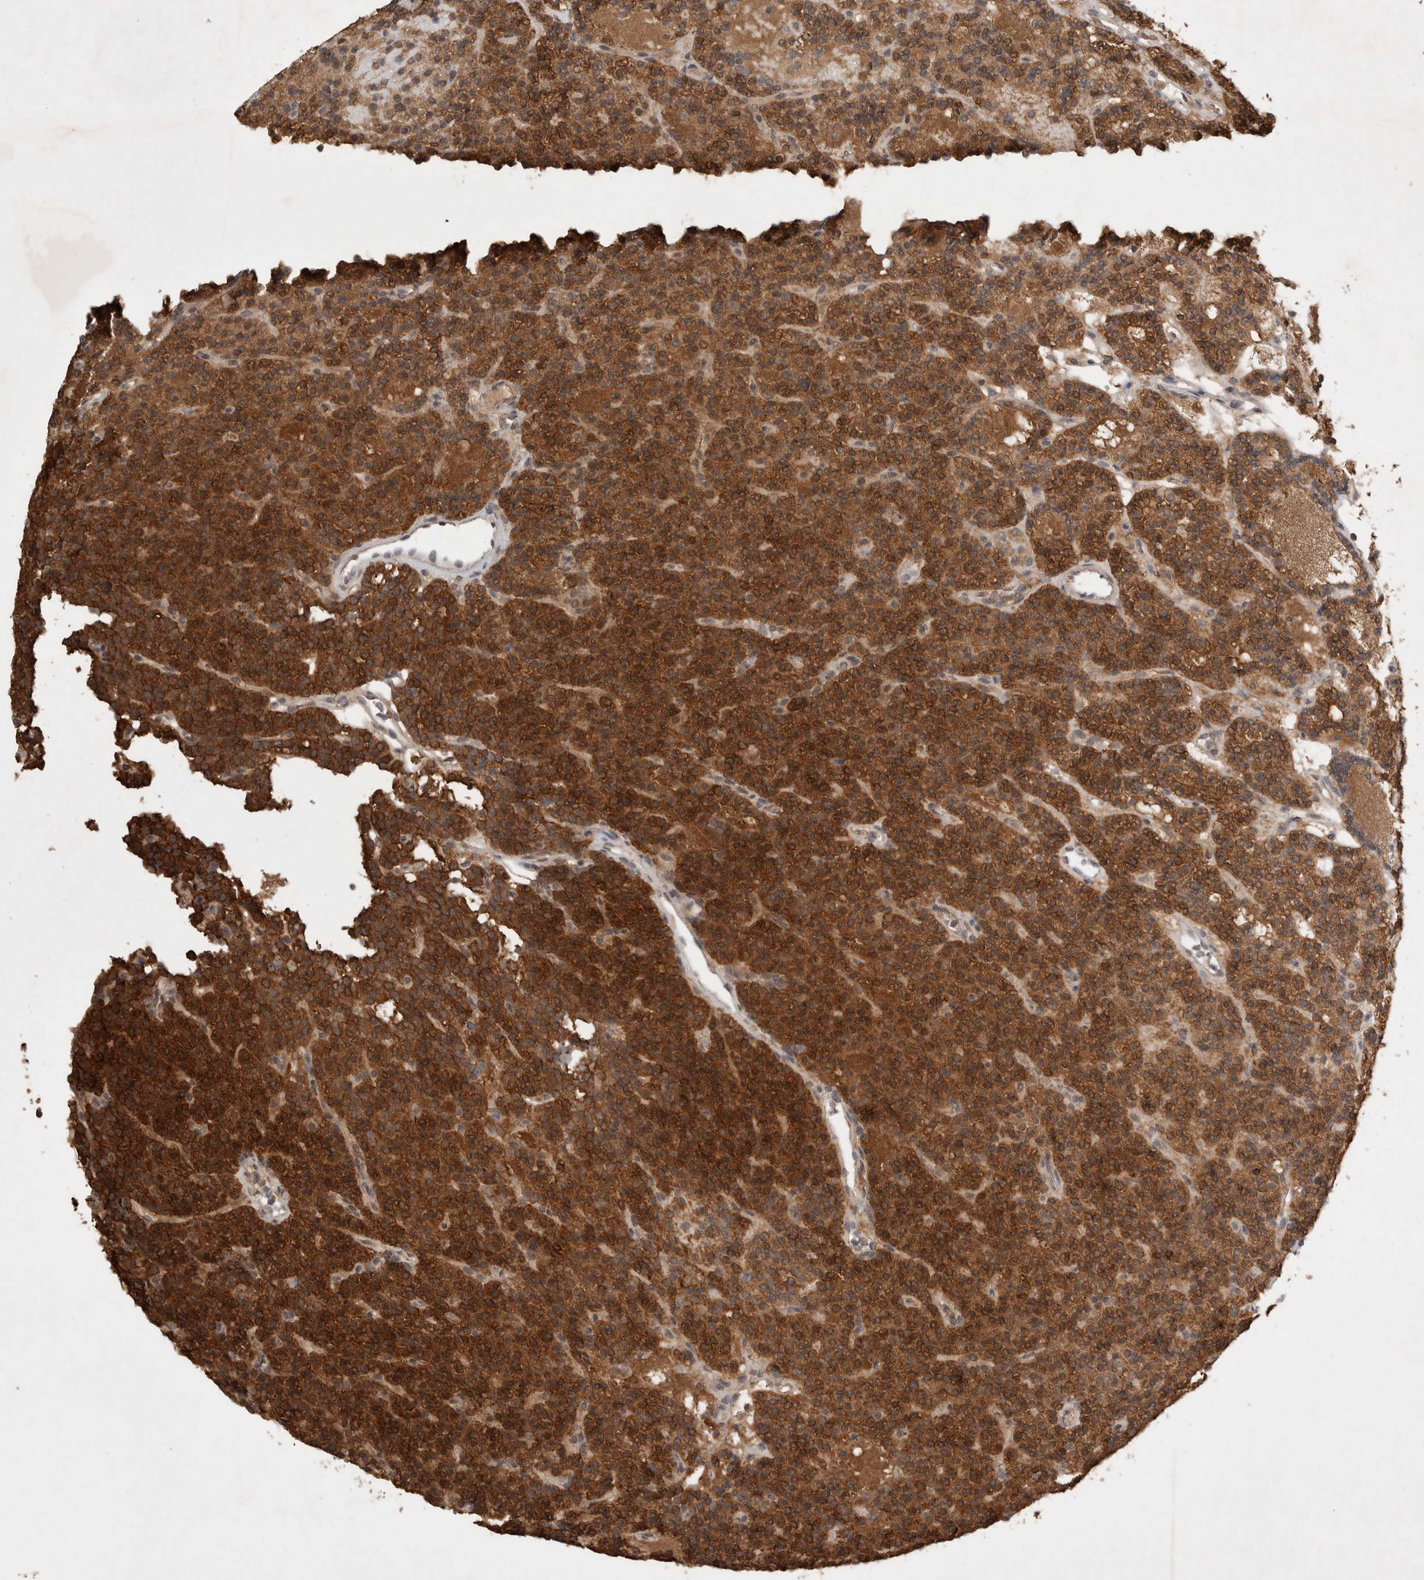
{"staining": {"intensity": "strong", "quantity": ">75%", "location": "cytoplasmic/membranous"}, "tissue": "parathyroid gland", "cell_type": "Glandular cells", "image_type": "normal", "snomed": [{"axis": "morphology", "description": "Normal tissue, NOS"}, {"axis": "topography", "description": "Parathyroid gland"}], "caption": "Parathyroid gland stained with immunohistochemistry (IHC) exhibits strong cytoplasmic/membranous positivity in approximately >75% of glandular cells. The staining was performed using DAB to visualize the protein expression in brown, while the nuclei were stained in blue with hematoxylin (Magnification: 20x).", "gene": "WIPF2", "patient": {"sex": "male", "age": 75}}